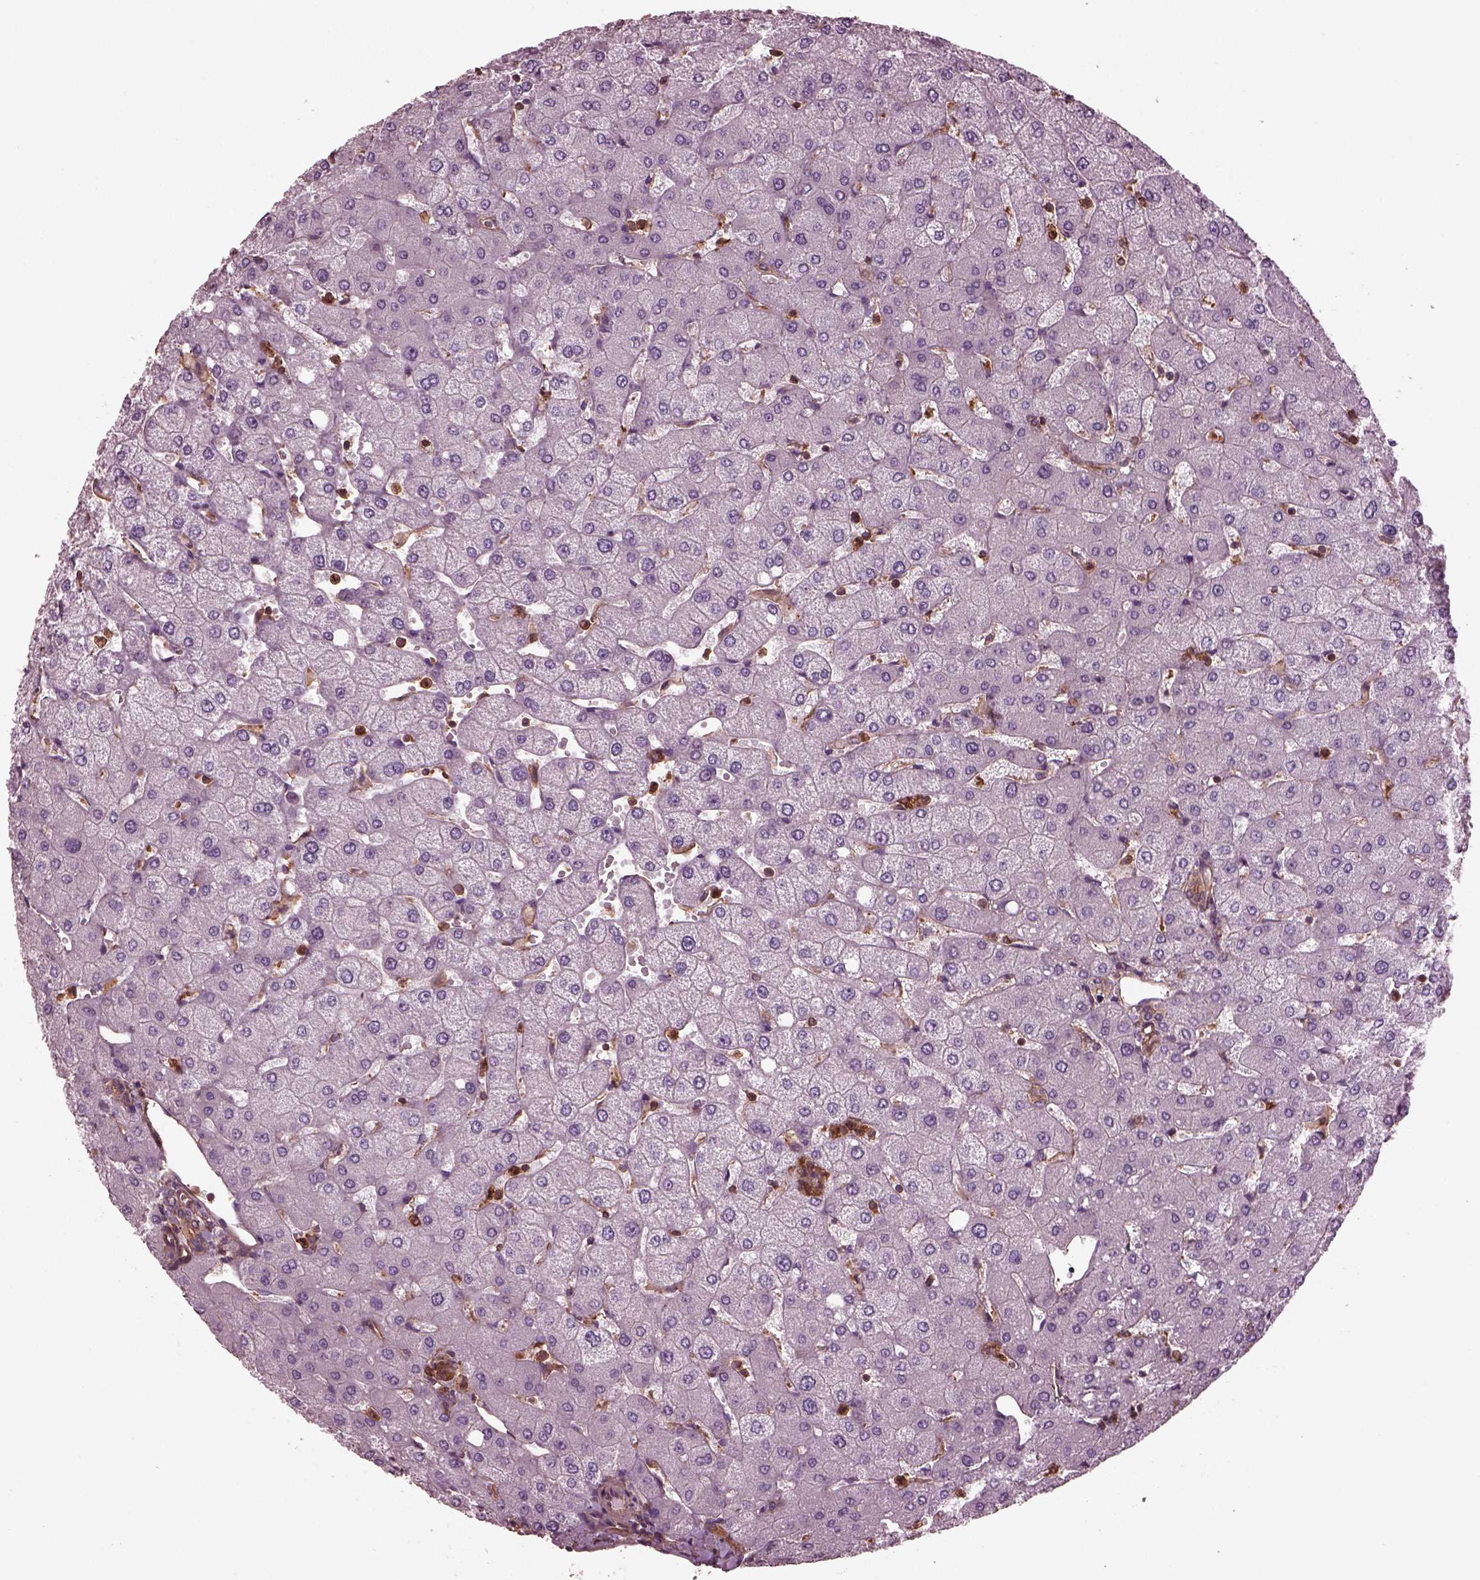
{"staining": {"intensity": "negative", "quantity": "none", "location": "none"}, "tissue": "liver", "cell_type": "Cholangiocytes", "image_type": "normal", "snomed": [{"axis": "morphology", "description": "Normal tissue, NOS"}, {"axis": "topography", "description": "Liver"}], "caption": "A high-resolution photomicrograph shows IHC staining of benign liver, which displays no significant positivity in cholangiocytes.", "gene": "MYL1", "patient": {"sex": "female", "age": 54}}